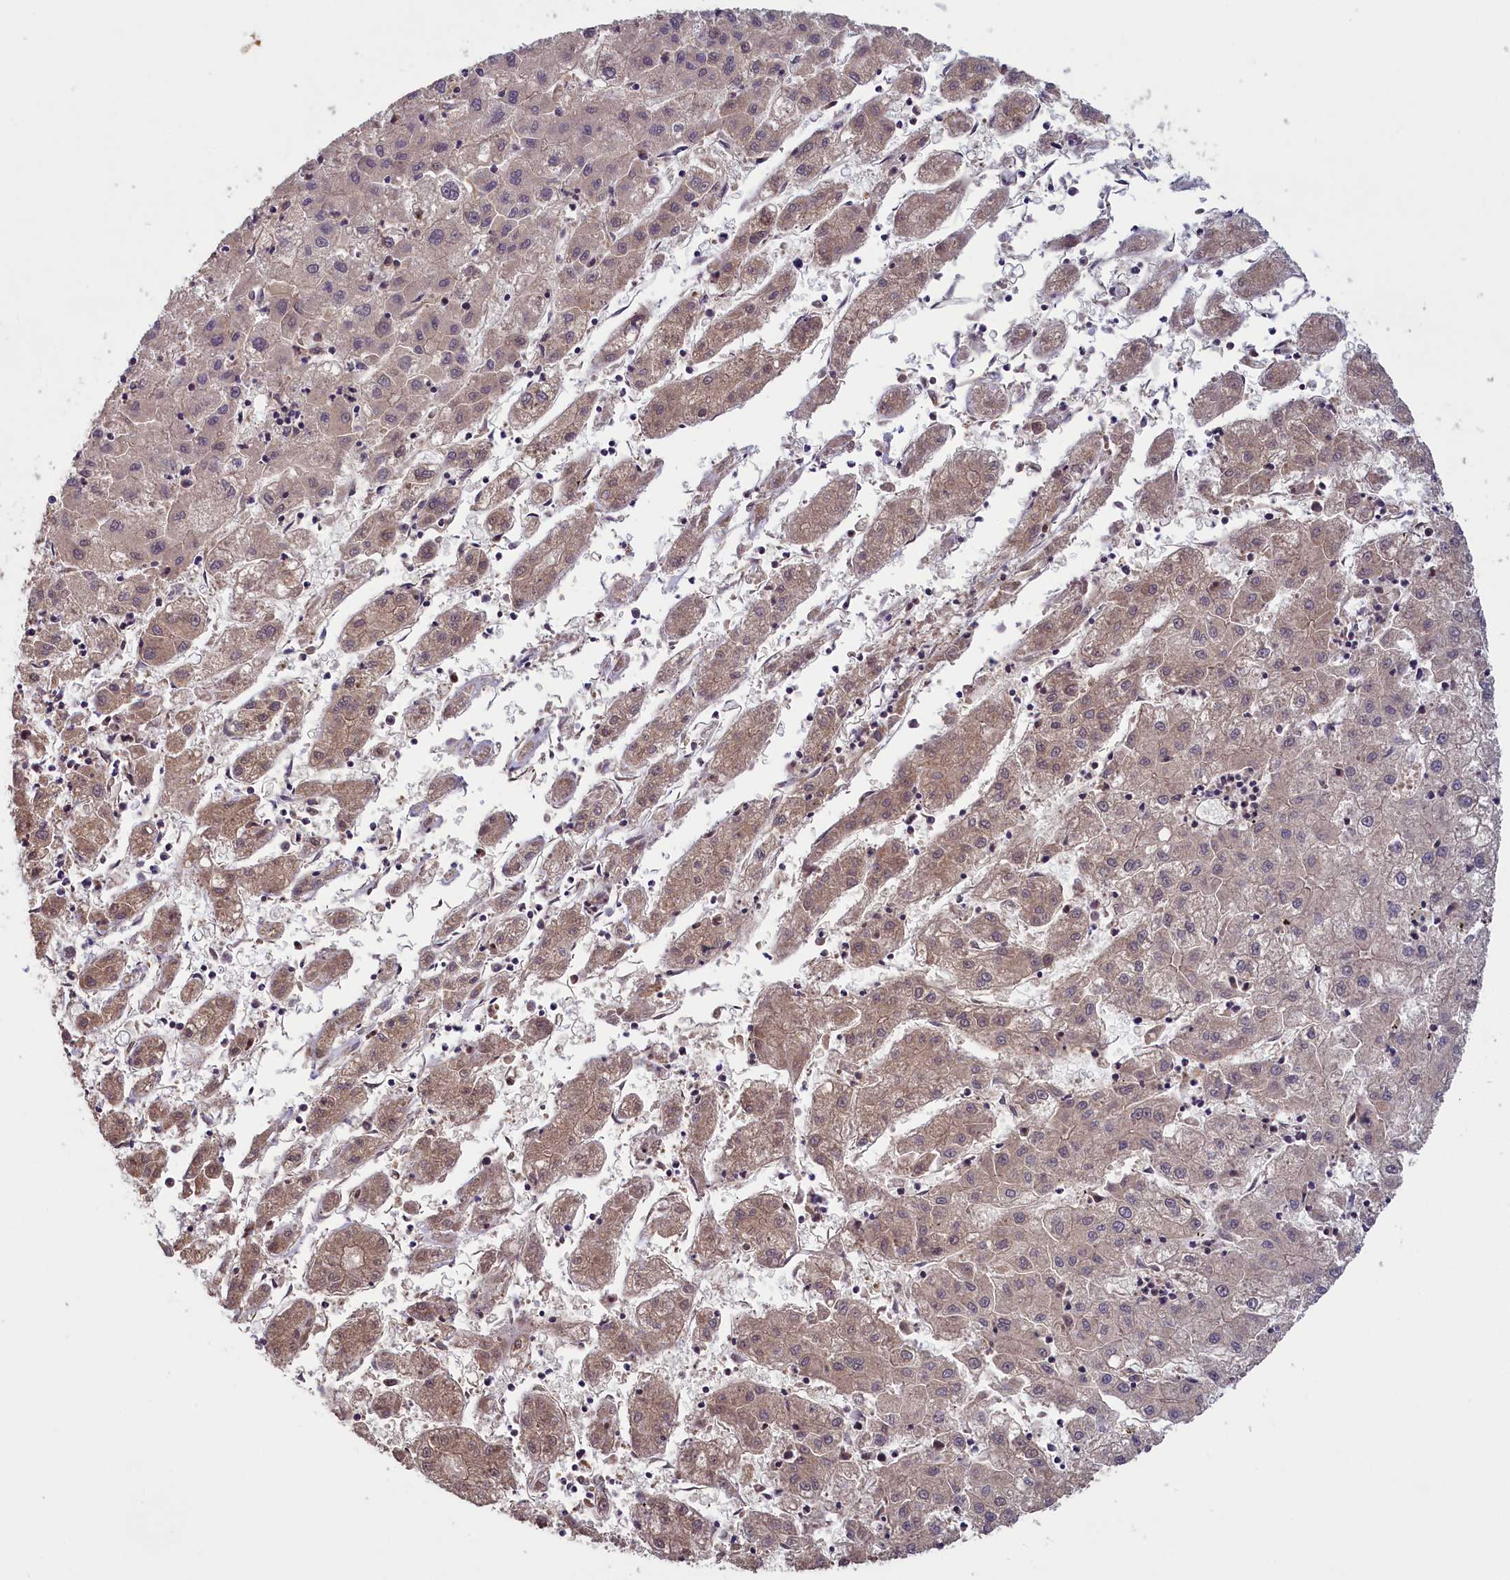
{"staining": {"intensity": "weak", "quantity": "25%-75%", "location": "cytoplasmic/membranous"}, "tissue": "liver cancer", "cell_type": "Tumor cells", "image_type": "cancer", "snomed": [{"axis": "morphology", "description": "Carcinoma, Hepatocellular, NOS"}, {"axis": "topography", "description": "Liver"}], "caption": "A photomicrograph of liver cancer stained for a protein shows weak cytoplasmic/membranous brown staining in tumor cells.", "gene": "CIAO2B", "patient": {"sex": "male", "age": 72}}